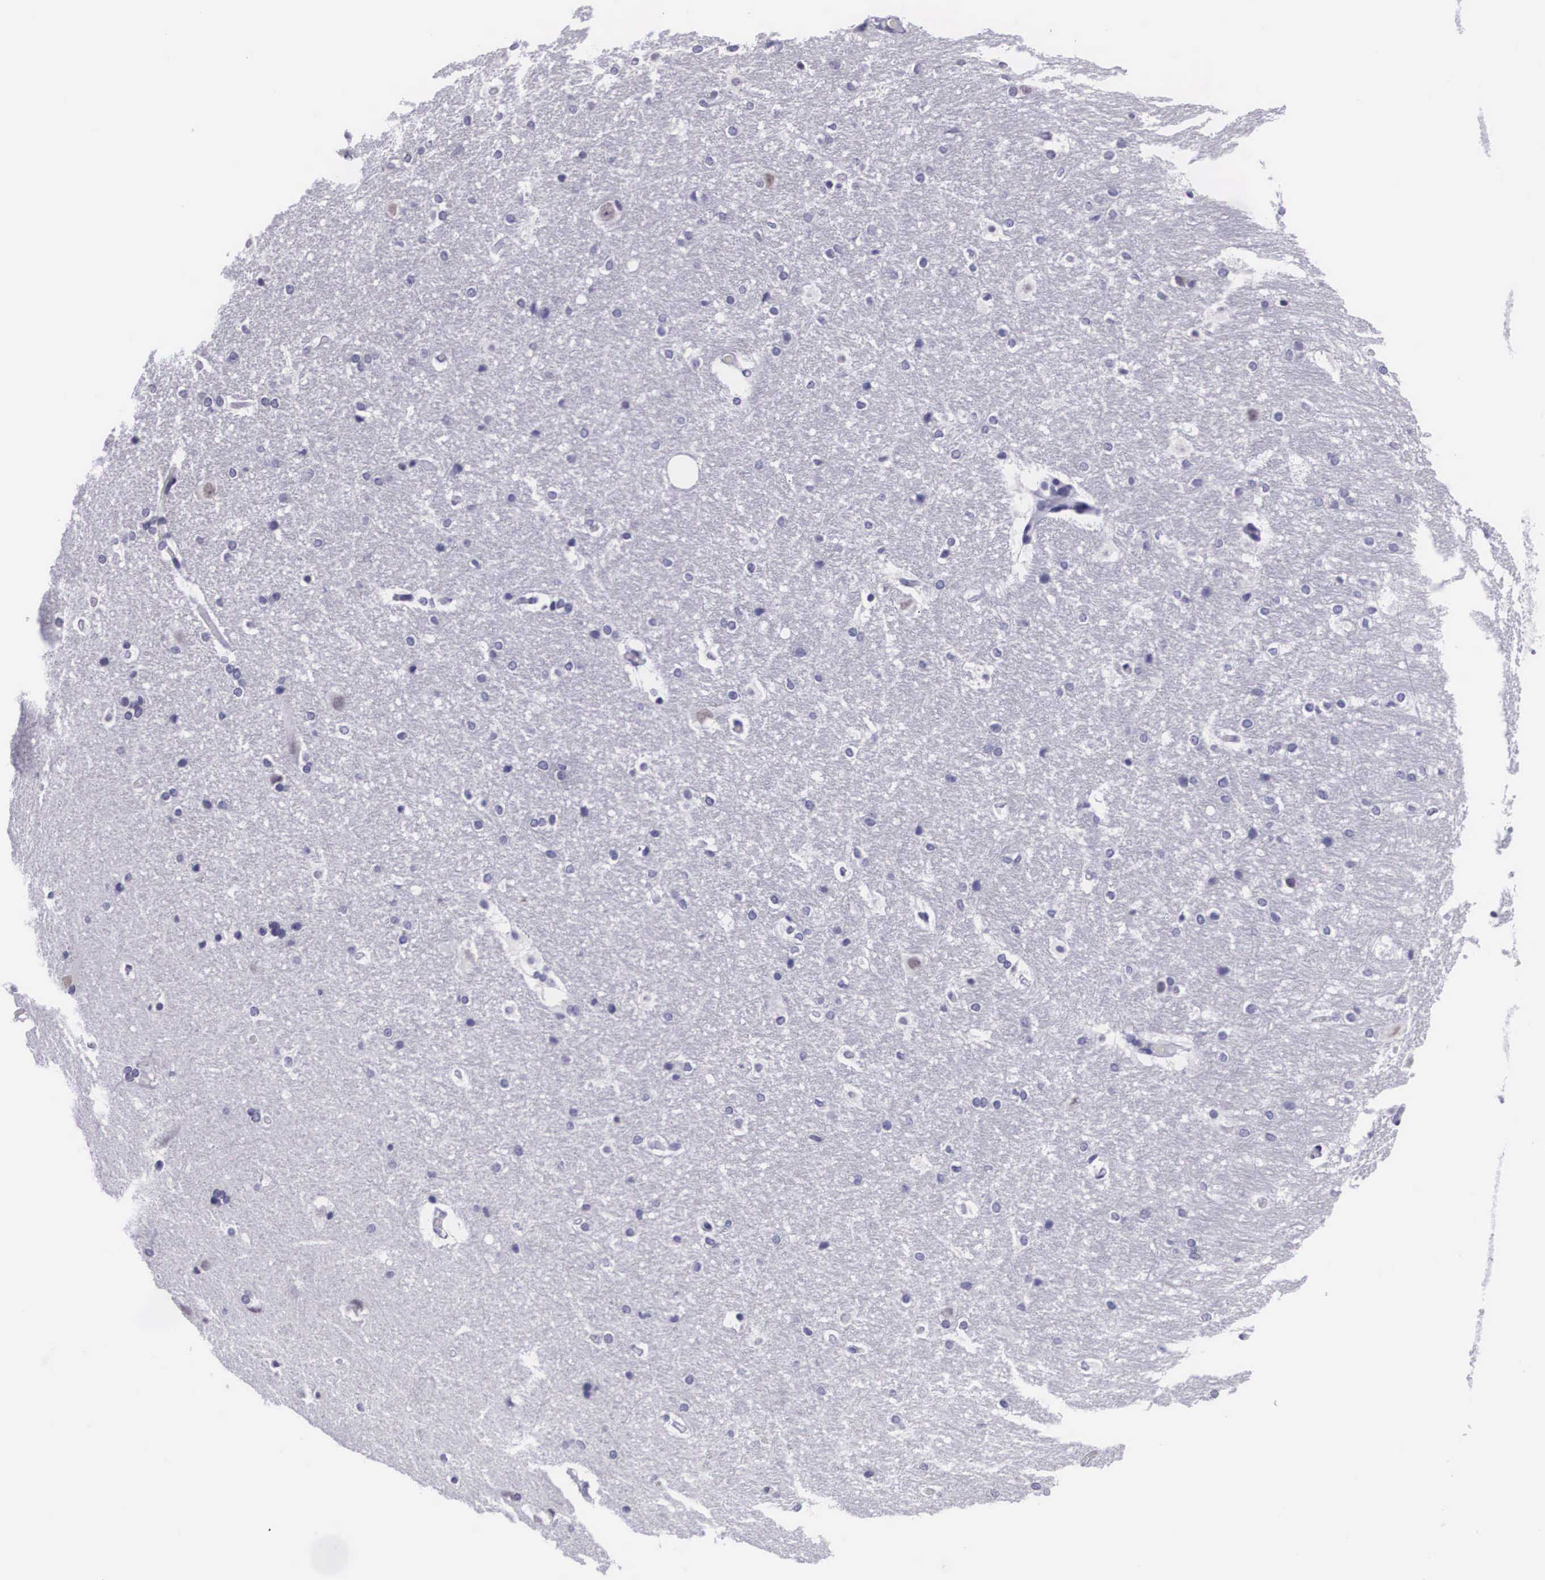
{"staining": {"intensity": "negative", "quantity": "none", "location": "none"}, "tissue": "hippocampus", "cell_type": "Glial cells", "image_type": "normal", "snomed": [{"axis": "morphology", "description": "Normal tissue, NOS"}, {"axis": "topography", "description": "Hippocampus"}], "caption": "Glial cells show no significant staining in normal hippocampus.", "gene": "C22orf31", "patient": {"sex": "female", "age": 19}}